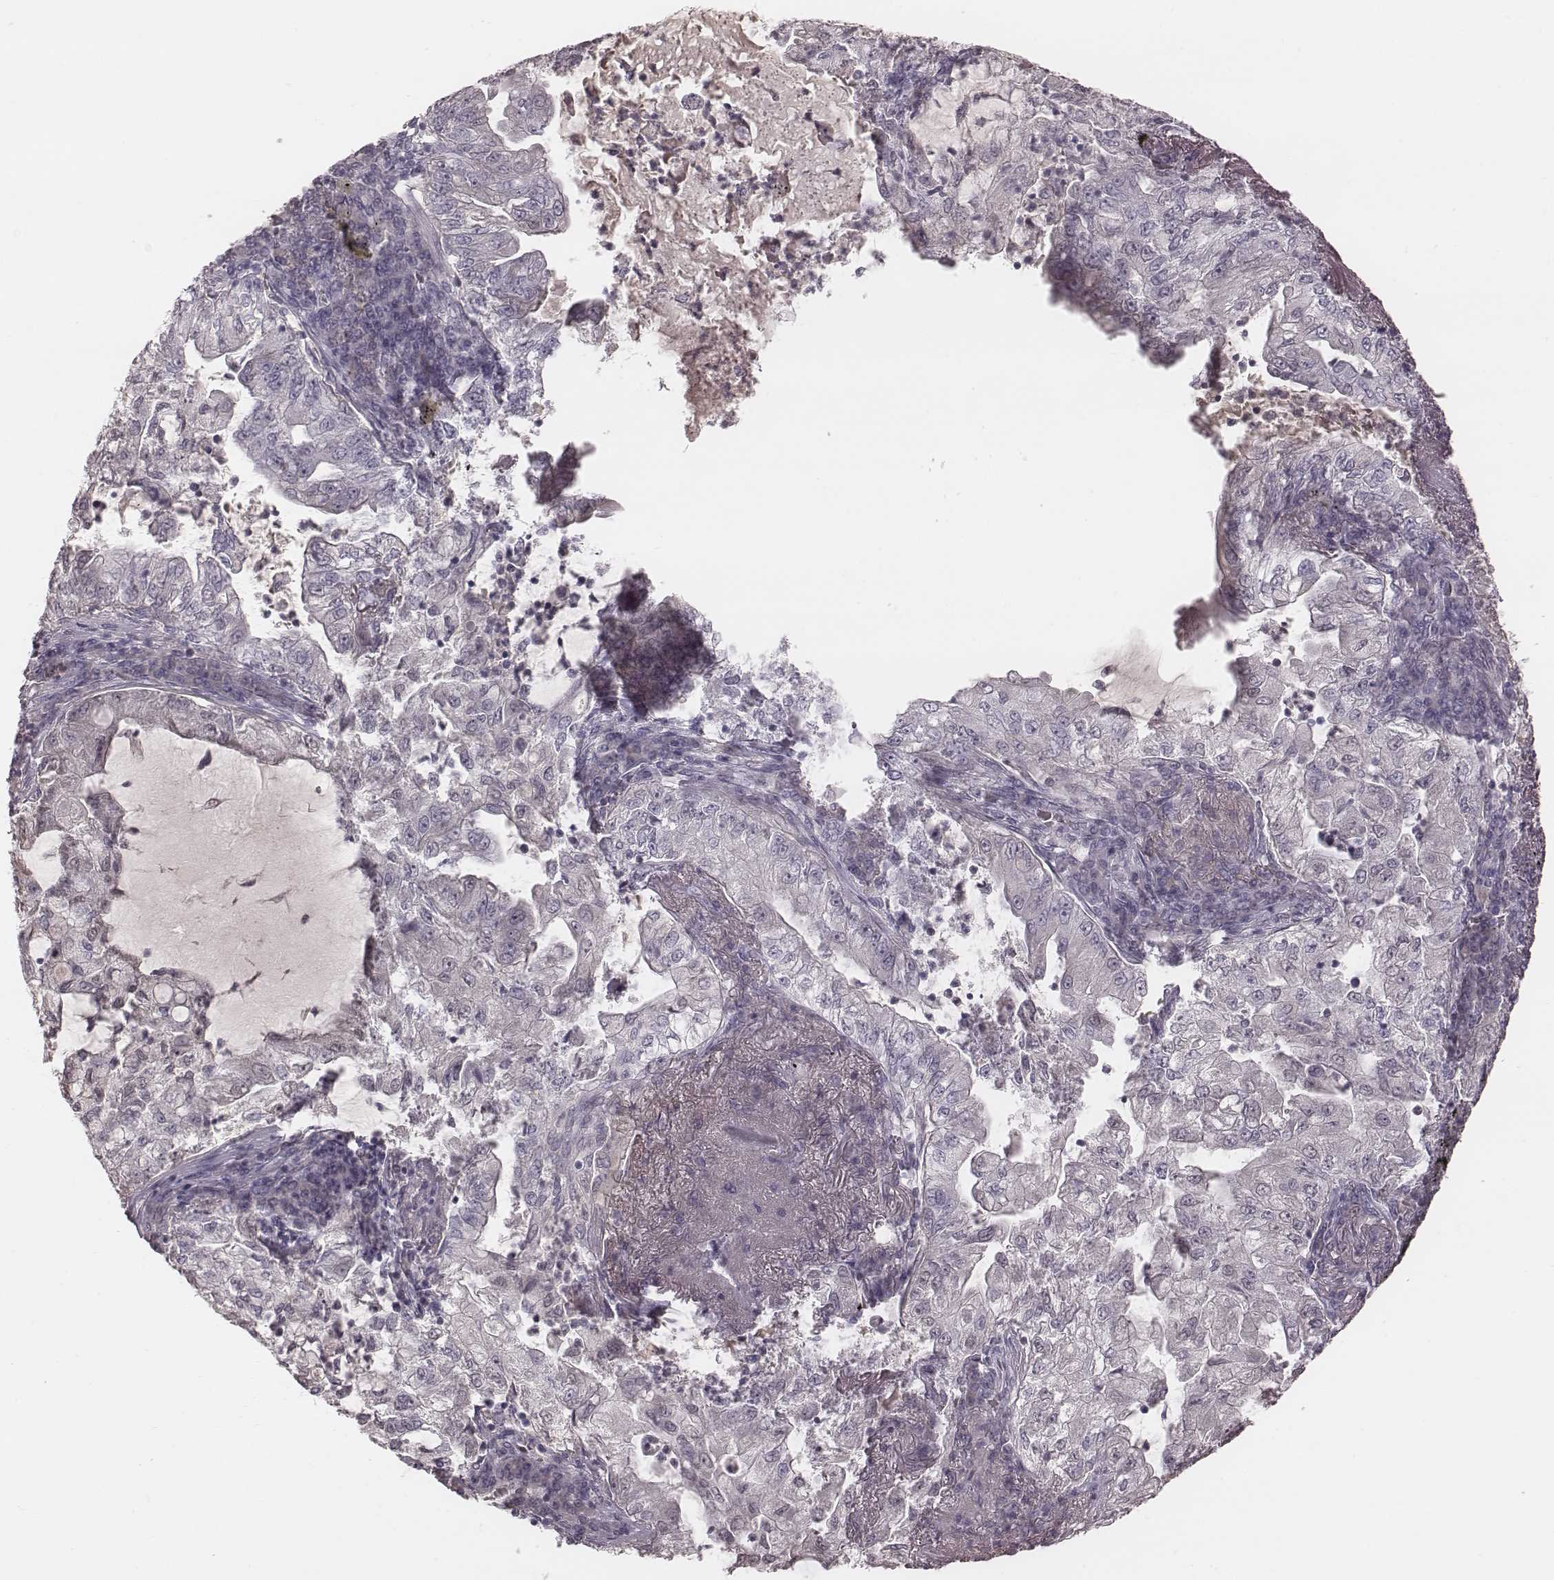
{"staining": {"intensity": "negative", "quantity": "none", "location": "none"}, "tissue": "lung cancer", "cell_type": "Tumor cells", "image_type": "cancer", "snomed": [{"axis": "morphology", "description": "Adenocarcinoma, NOS"}, {"axis": "topography", "description": "Lung"}], "caption": "There is no significant staining in tumor cells of lung cancer.", "gene": "SMIM24", "patient": {"sex": "female", "age": 73}}